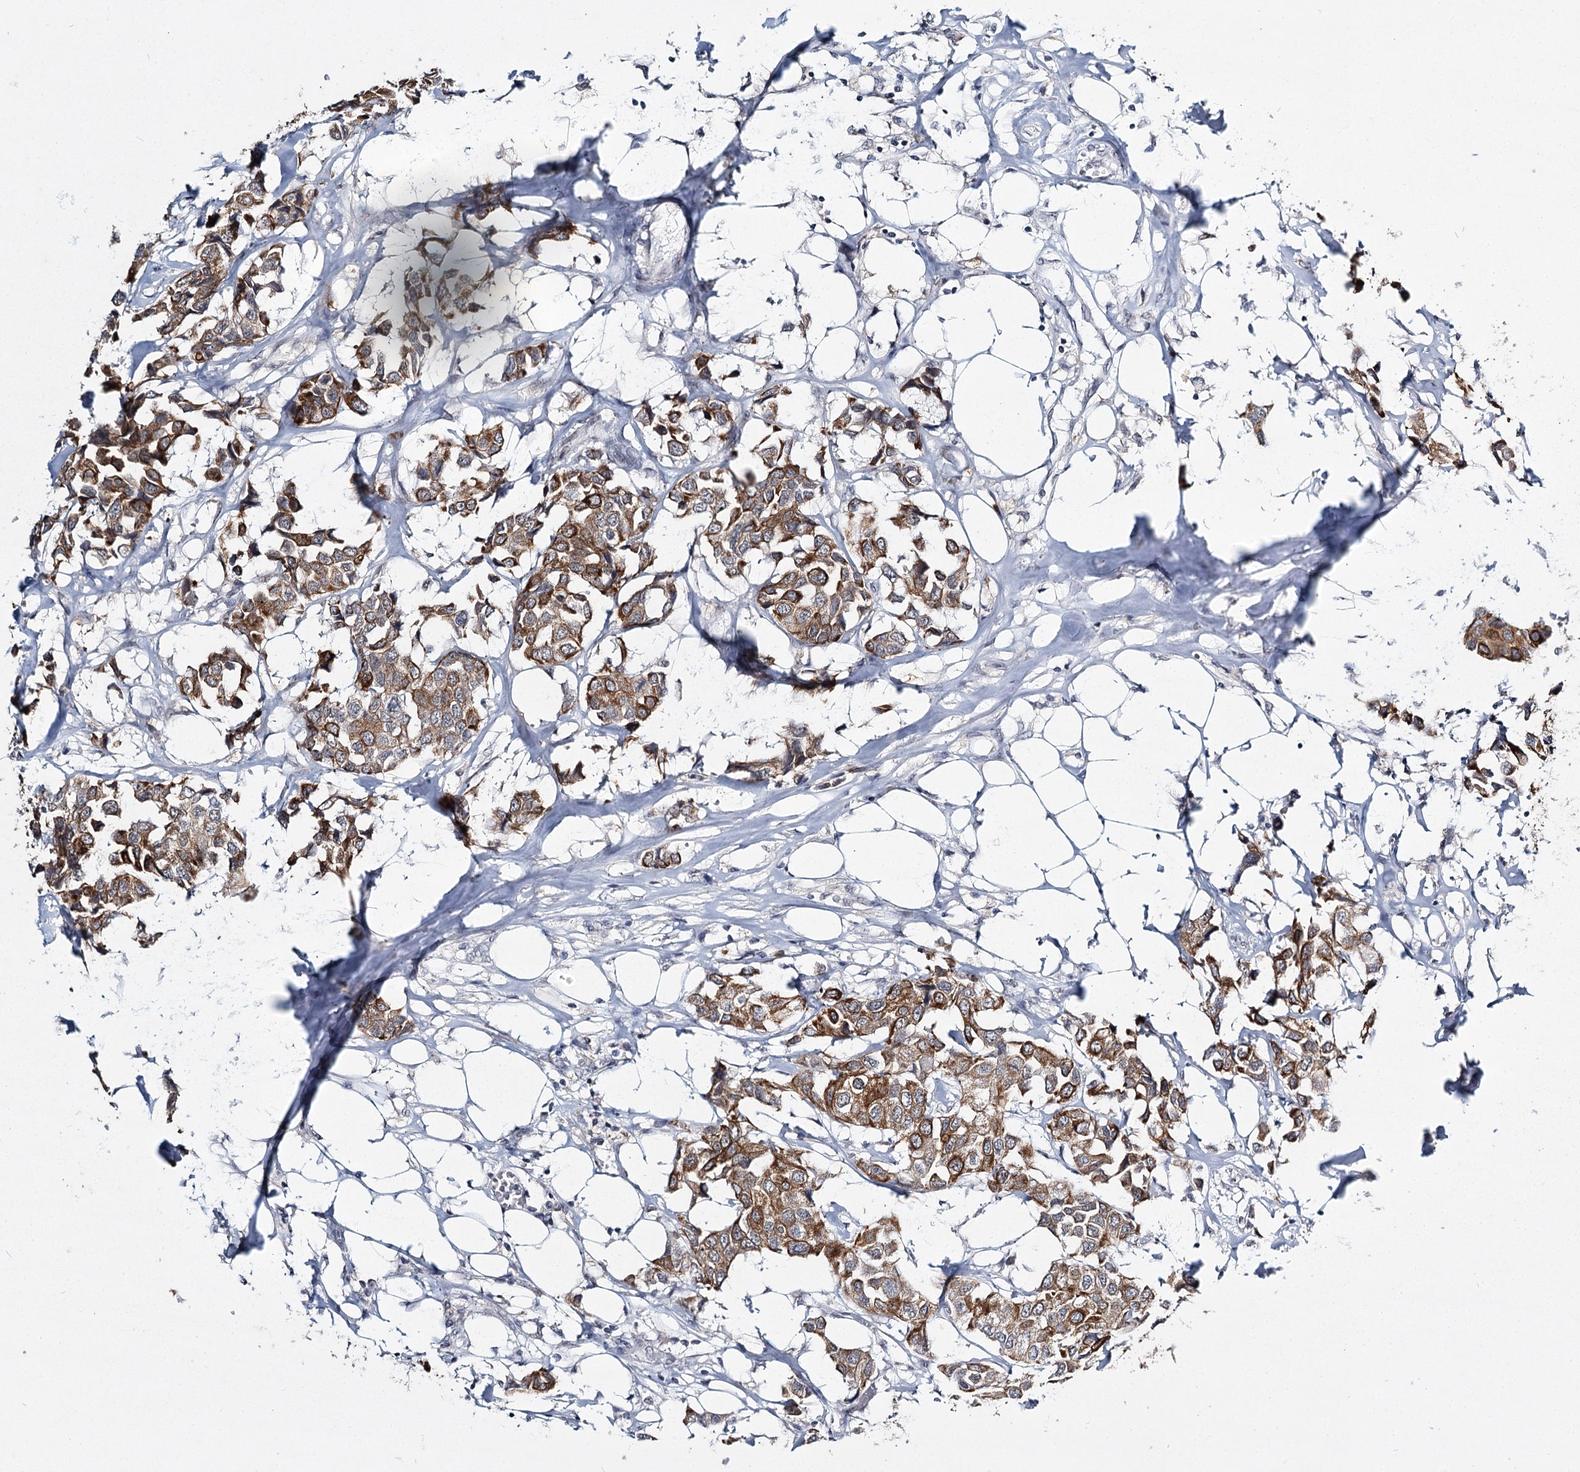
{"staining": {"intensity": "moderate", "quantity": ">75%", "location": "cytoplasmic/membranous"}, "tissue": "breast cancer", "cell_type": "Tumor cells", "image_type": "cancer", "snomed": [{"axis": "morphology", "description": "Duct carcinoma"}, {"axis": "topography", "description": "Breast"}], "caption": "Human intraductal carcinoma (breast) stained for a protein (brown) shows moderate cytoplasmic/membranous positive staining in about >75% of tumor cells.", "gene": "TMEM70", "patient": {"sex": "female", "age": 80}}